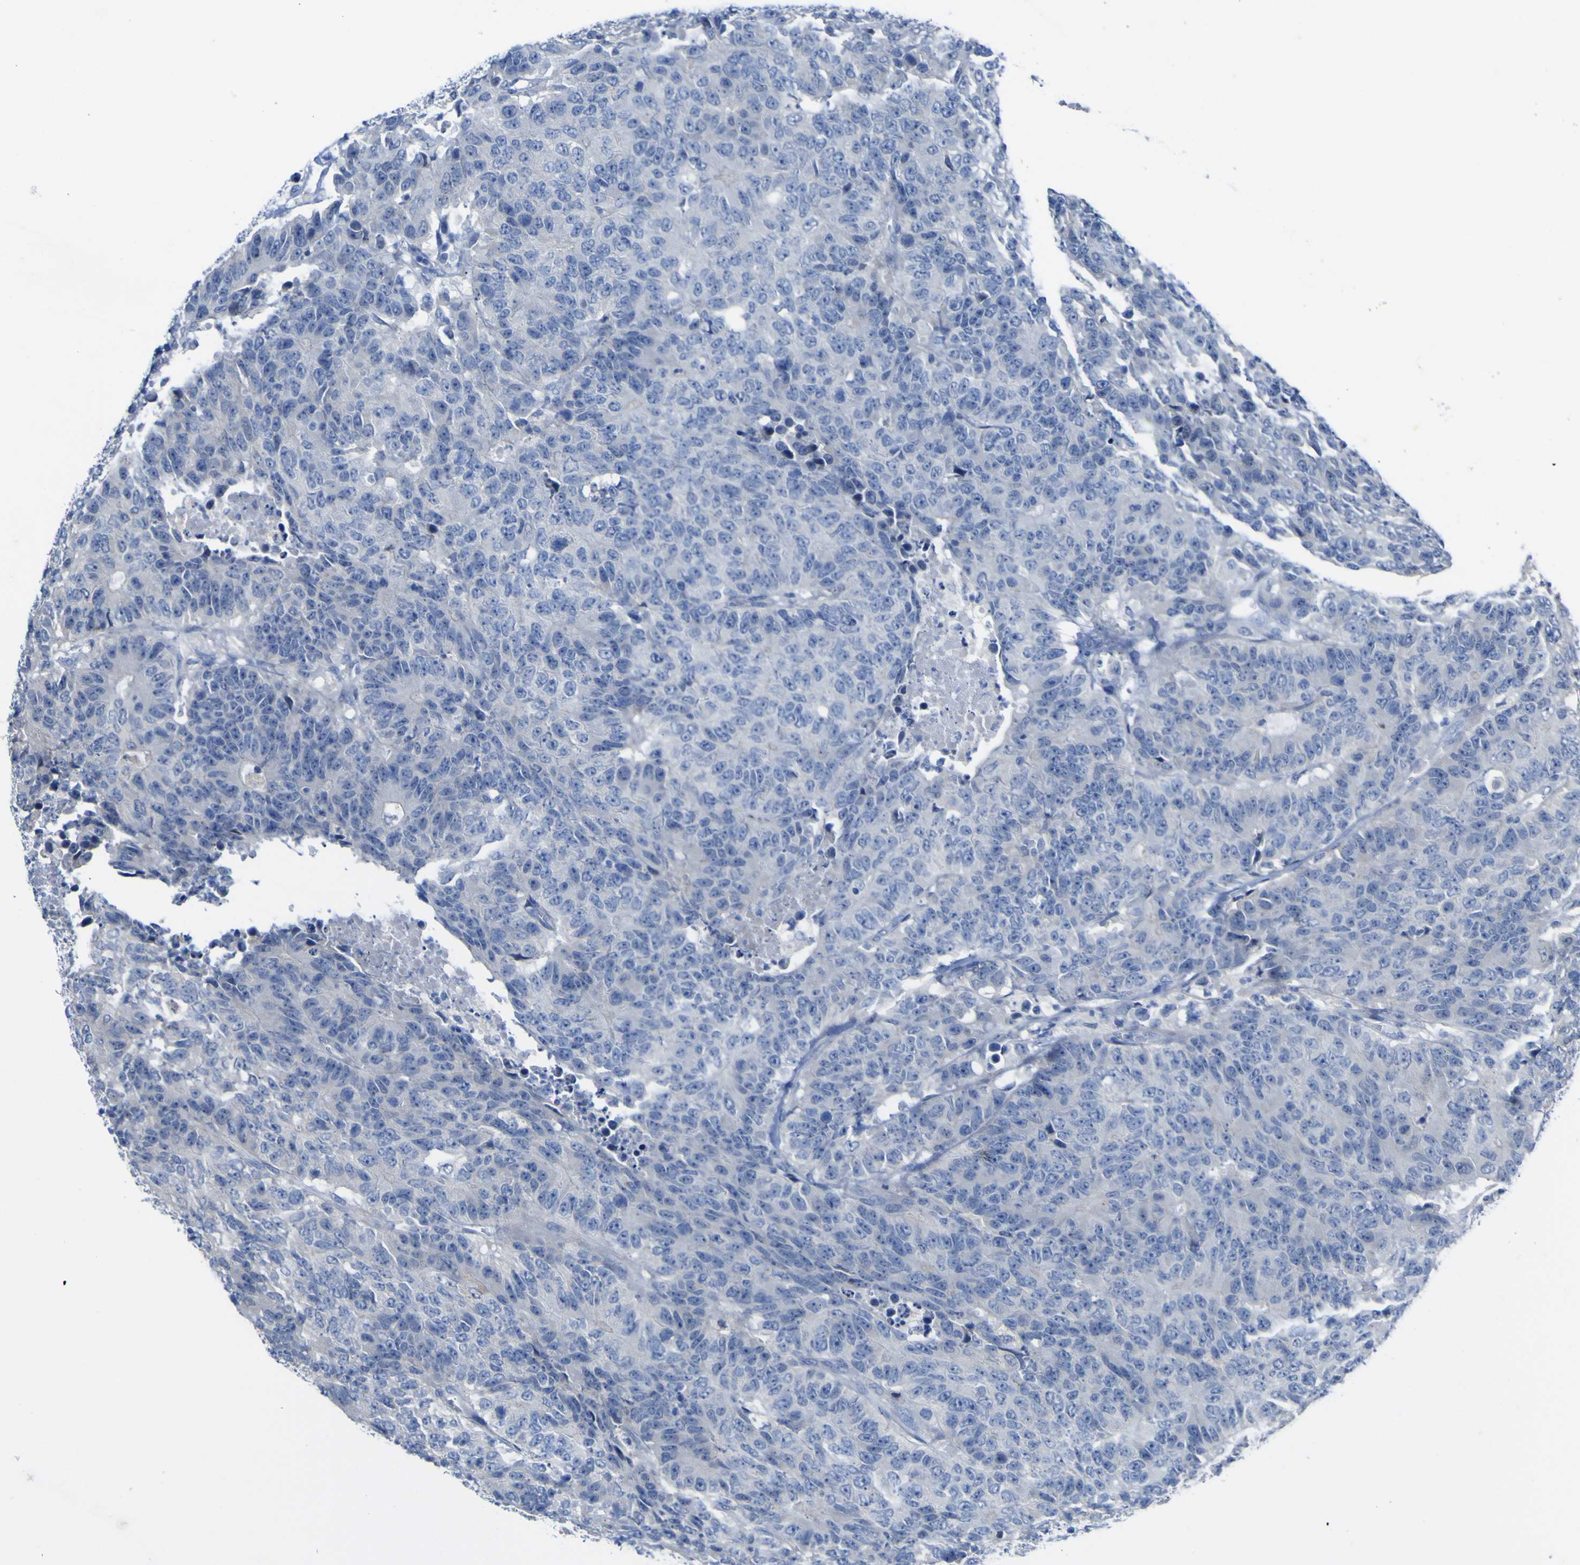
{"staining": {"intensity": "negative", "quantity": "none", "location": "none"}, "tissue": "colorectal cancer", "cell_type": "Tumor cells", "image_type": "cancer", "snomed": [{"axis": "morphology", "description": "Adenocarcinoma, NOS"}, {"axis": "topography", "description": "Colon"}], "caption": "Immunohistochemistry (IHC) histopathology image of human colorectal cancer (adenocarcinoma) stained for a protein (brown), which reveals no positivity in tumor cells. The staining is performed using DAB brown chromogen with nuclei counter-stained in using hematoxylin.", "gene": "TNFRSF11A", "patient": {"sex": "female", "age": 86}}